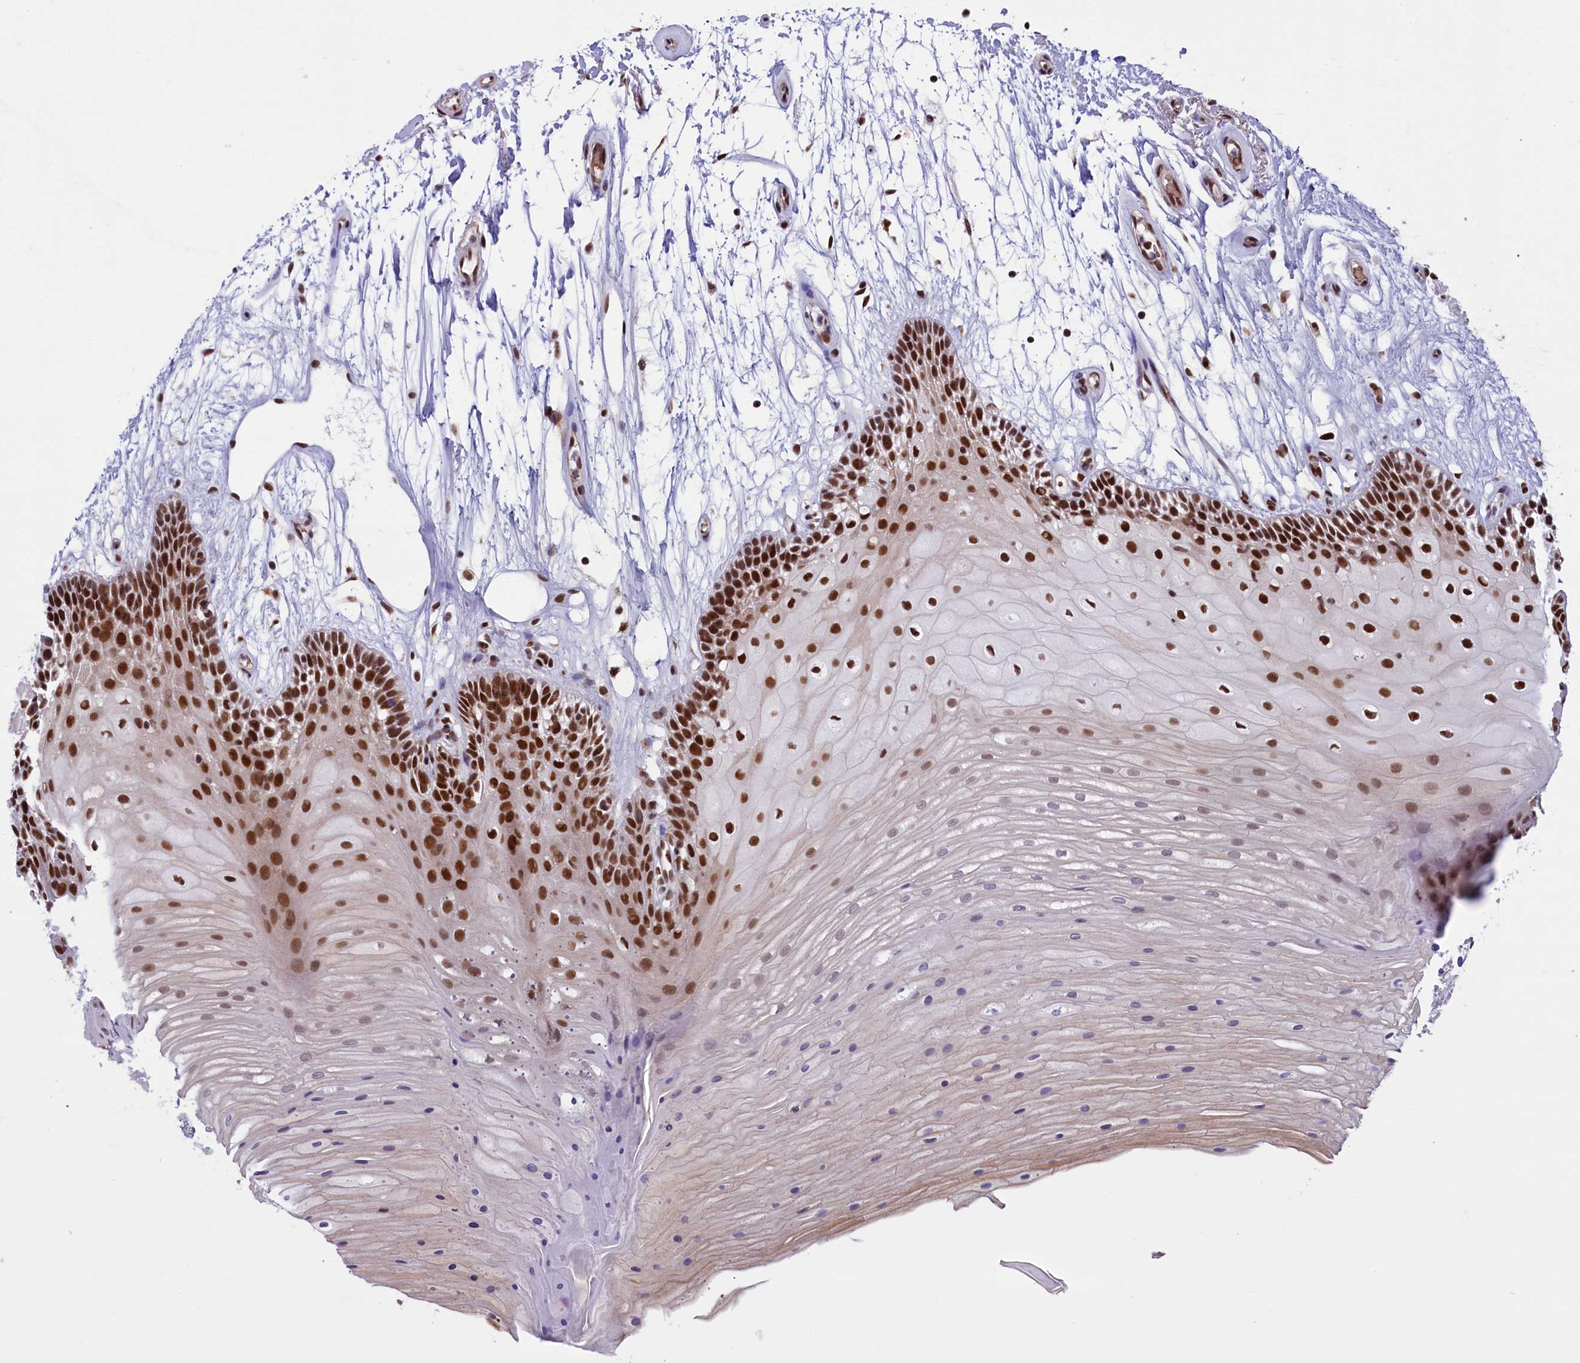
{"staining": {"intensity": "strong", "quantity": "25%-75%", "location": "nuclear"}, "tissue": "oral mucosa", "cell_type": "Squamous epithelial cells", "image_type": "normal", "snomed": [{"axis": "morphology", "description": "Normal tissue, NOS"}, {"axis": "topography", "description": "Oral tissue"}], "caption": "High-magnification brightfield microscopy of unremarkable oral mucosa stained with DAB (3,3'-diaminobenzidine) (brown) and counterstained with hematoxylin (blue). squamous epithelial cells exhibit strong nuclear expression is identified in approximately25%-75% of cells.", "gene": "MPHOSPH8", "patient": {"sex": "female", "age": 80}}